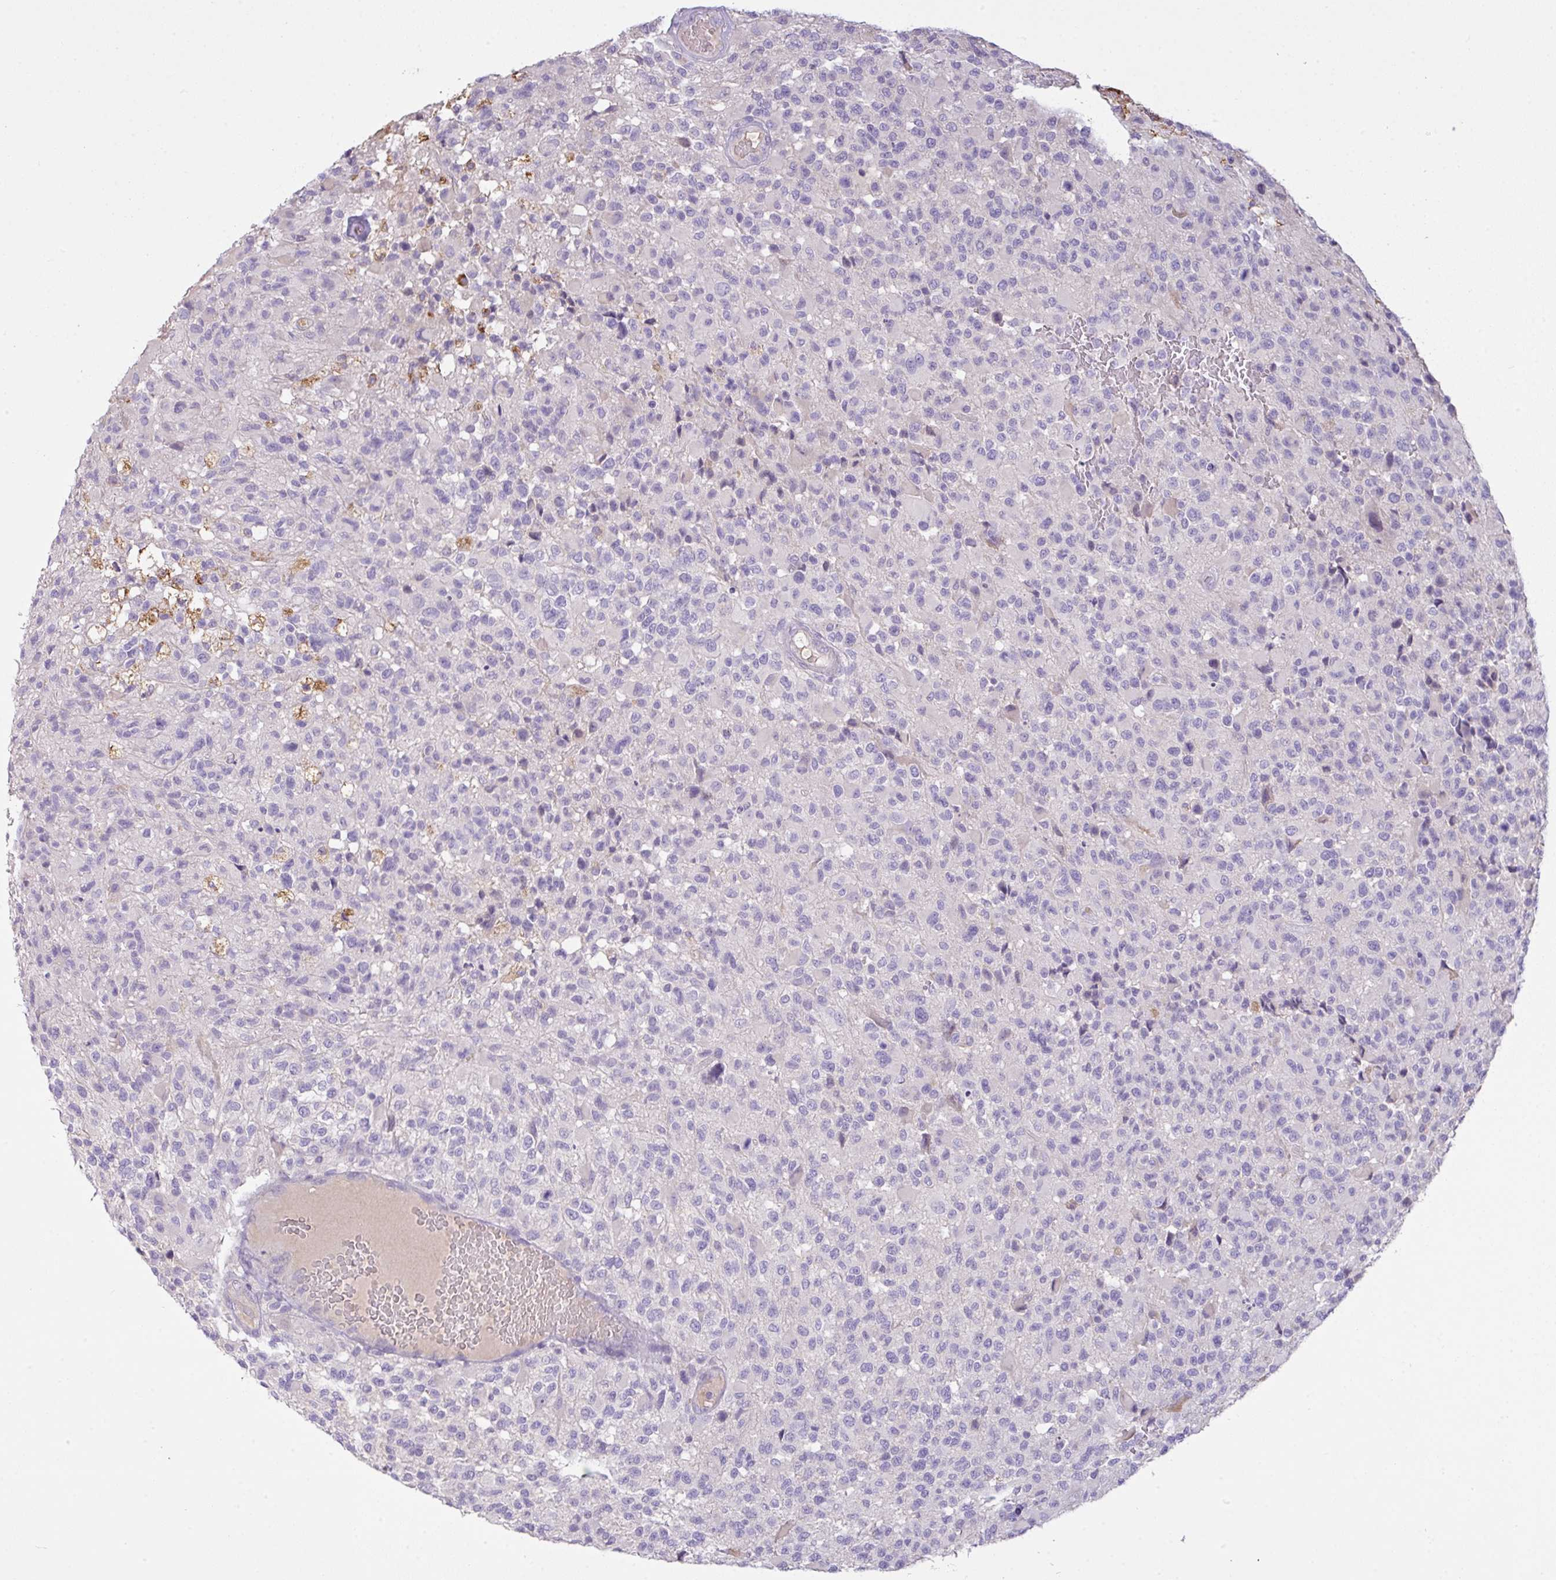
{"staining": {"intensity": "negative", "quantity": "none", "location": "none"}, "tissue": "glioma", "cell_type": "Tumor cells", "image_type": "cancer", "snomed": [{"axis": "morphology", "description": "Glioma, malignant, High grade"}, {"axis": "morphology", "description": "Glioblastoma, NOS"}, {"axis": "topography", "description": "Brain"}], "caption": "DAB immunohistochemical staining of glioblastoma displays no significant positivity in tumor cells.", "gene": "OR6C6", "patient": {"sex": "male", "age": 60}}